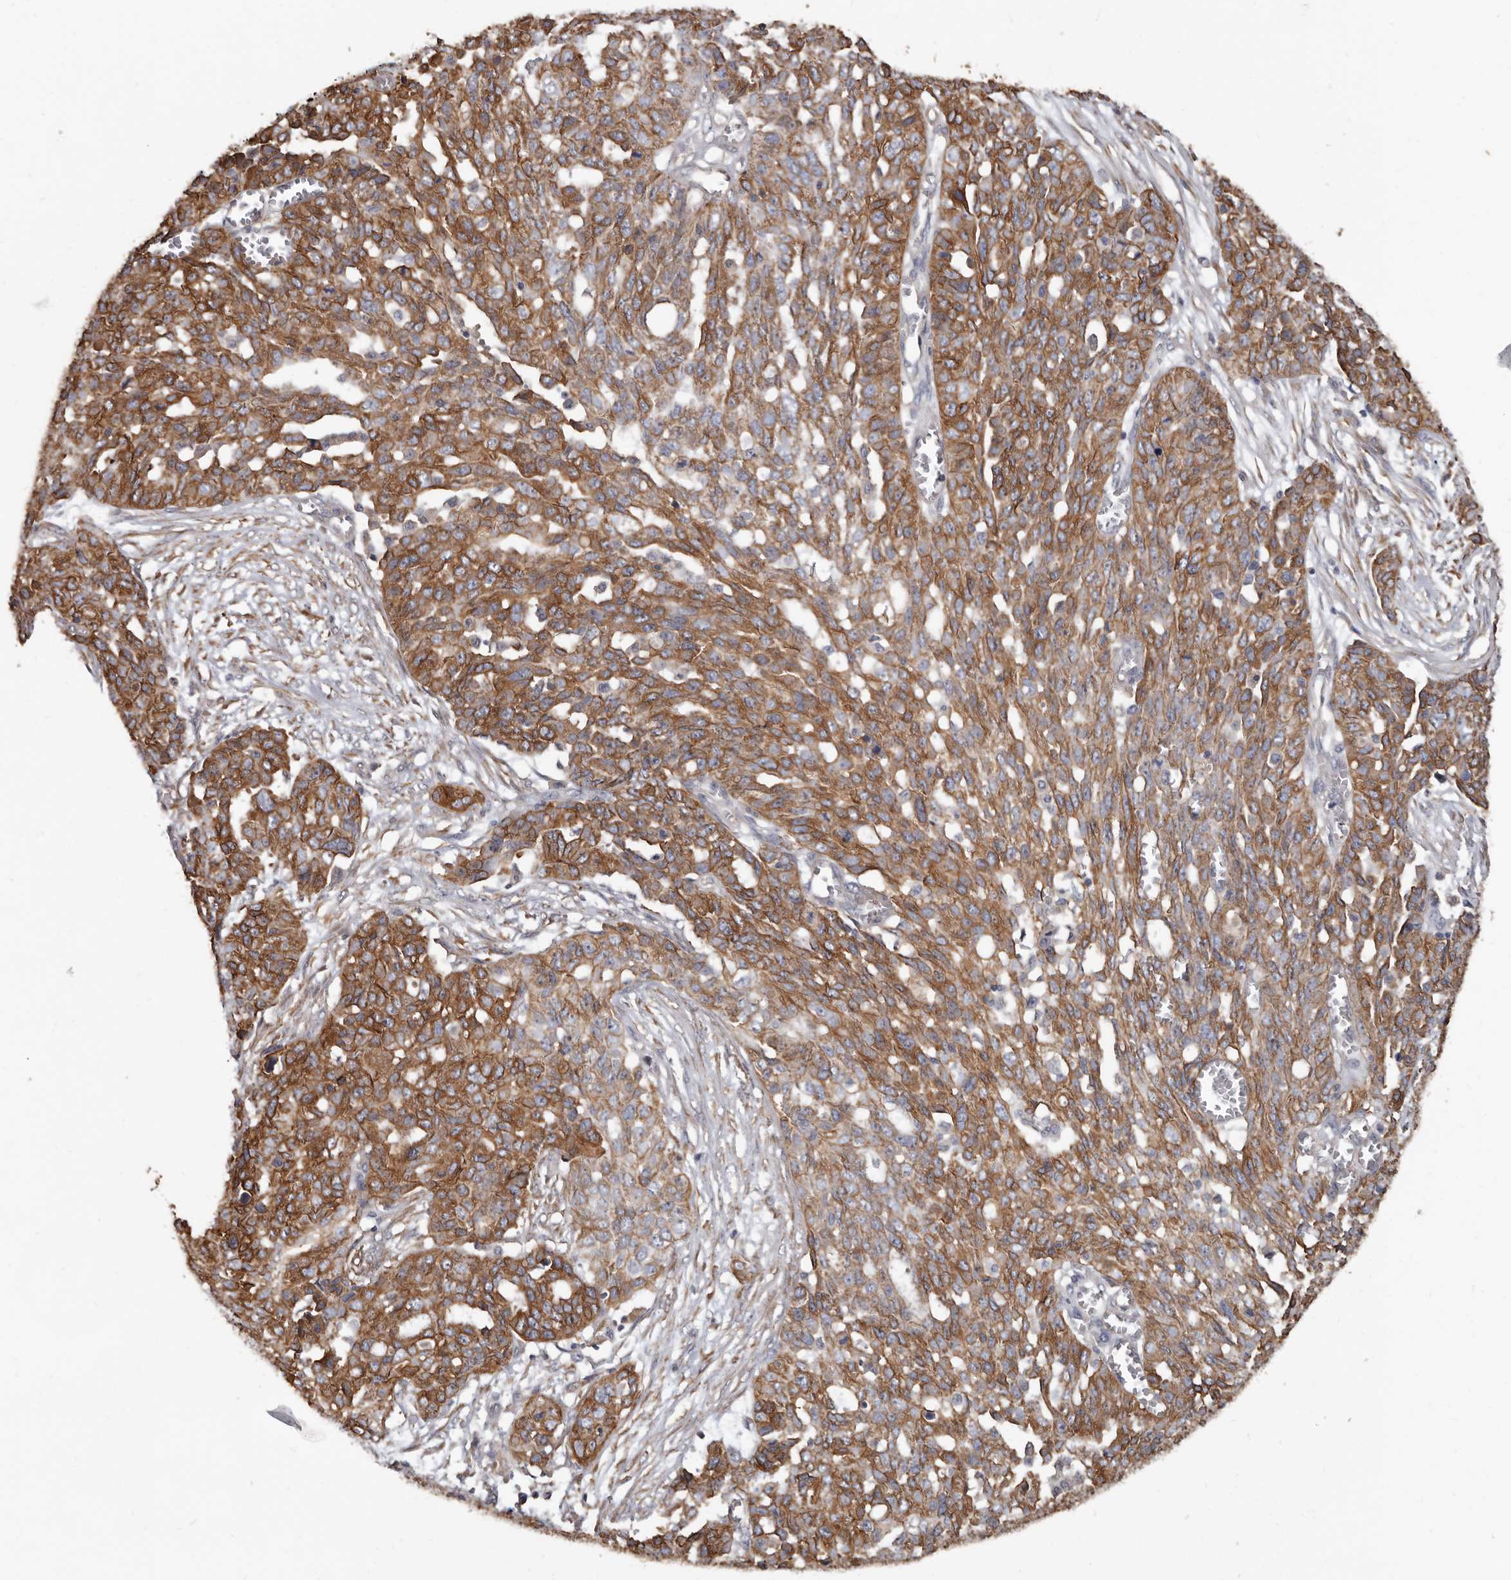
{"staining": {"intensity": "moderate", "quantity": ">75%", "location": "cytoplasmic/membranous"}, "tissue": "ovarian cancer", "cell_type": "Tumor cells", "image_type": "cancer", "snomed": [{"axis": "morphology", "description": "Cystadenocarcinoma, serous, NOS"}, {"axis": "topography", "description": "Soft tissue"}, {"axis": "topography", "description": "Ovary"}], "caption": "High-power microscopy captured an immunohistochemistry histopathology image of ovarian cancer, revealing moderate cytoplasmic/membranous positivity in about >75% of tumor cells.", "gene": "MRPL18", "patient": {"sex": "female", "age": 57}}